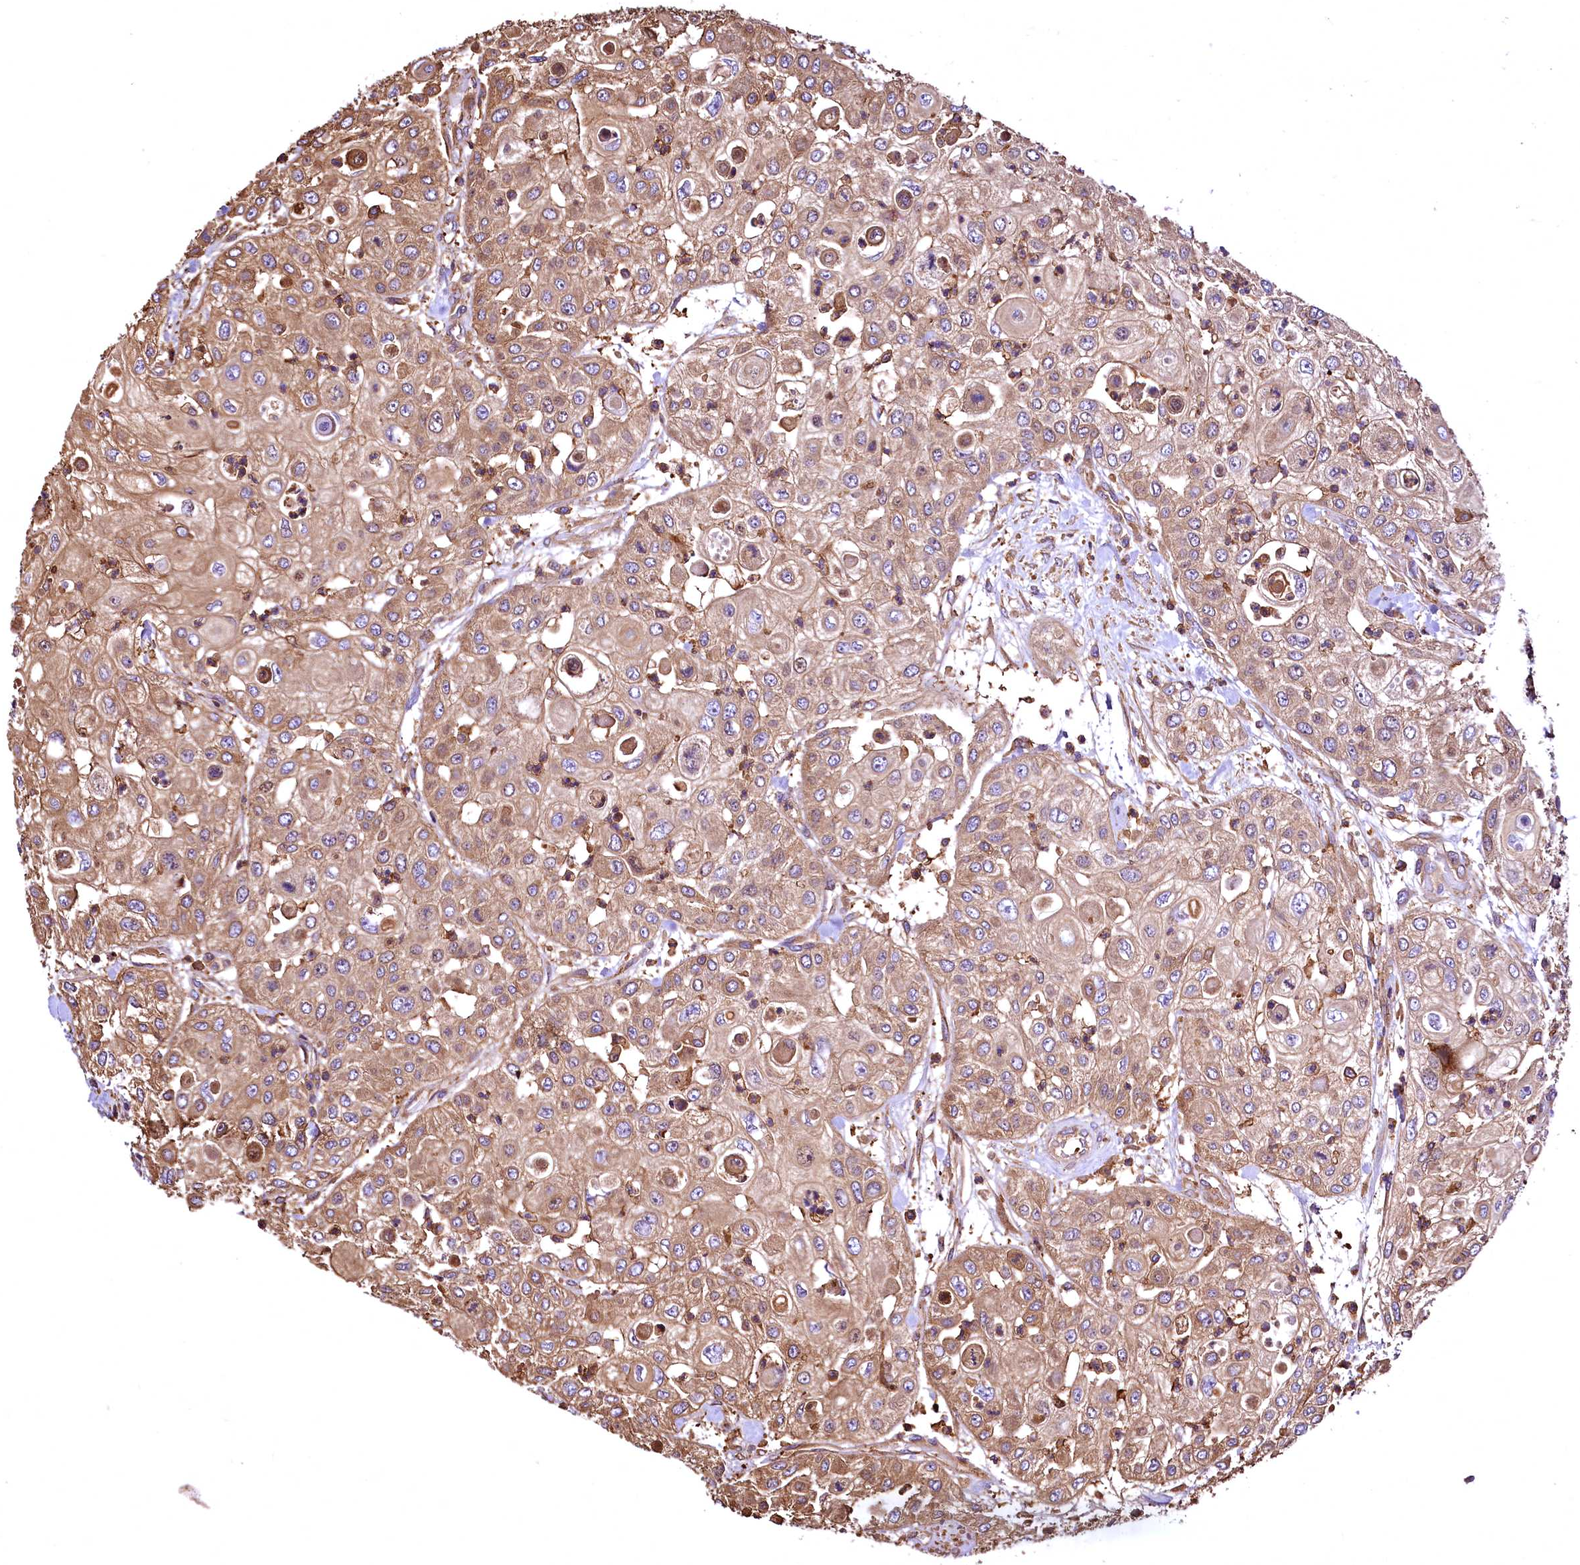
{"staining": {"intensity": "moderate", "quantity": ">75%", "location": "cytoplasmic/membranous"}, "tissue": "urothelial cancer", "cell_type": "Tumor cells", "image_type": "cancer", "snomed": [{"axis": "morphology", "description": "Urothelial carcinoma, High grade"}, {"axis": "topography", "description": "Urinary bladder"}], "caption": "A high-resolution histopathology image shows immunohistochemistry (IHC) staining of high-grade urothelial carcinoma, which reveals moderate cytoplasmic/membranous positivity in about >75% of tumor cells.", "gene": "RARS2", "patient": {"sex": "female", "age": 79}}